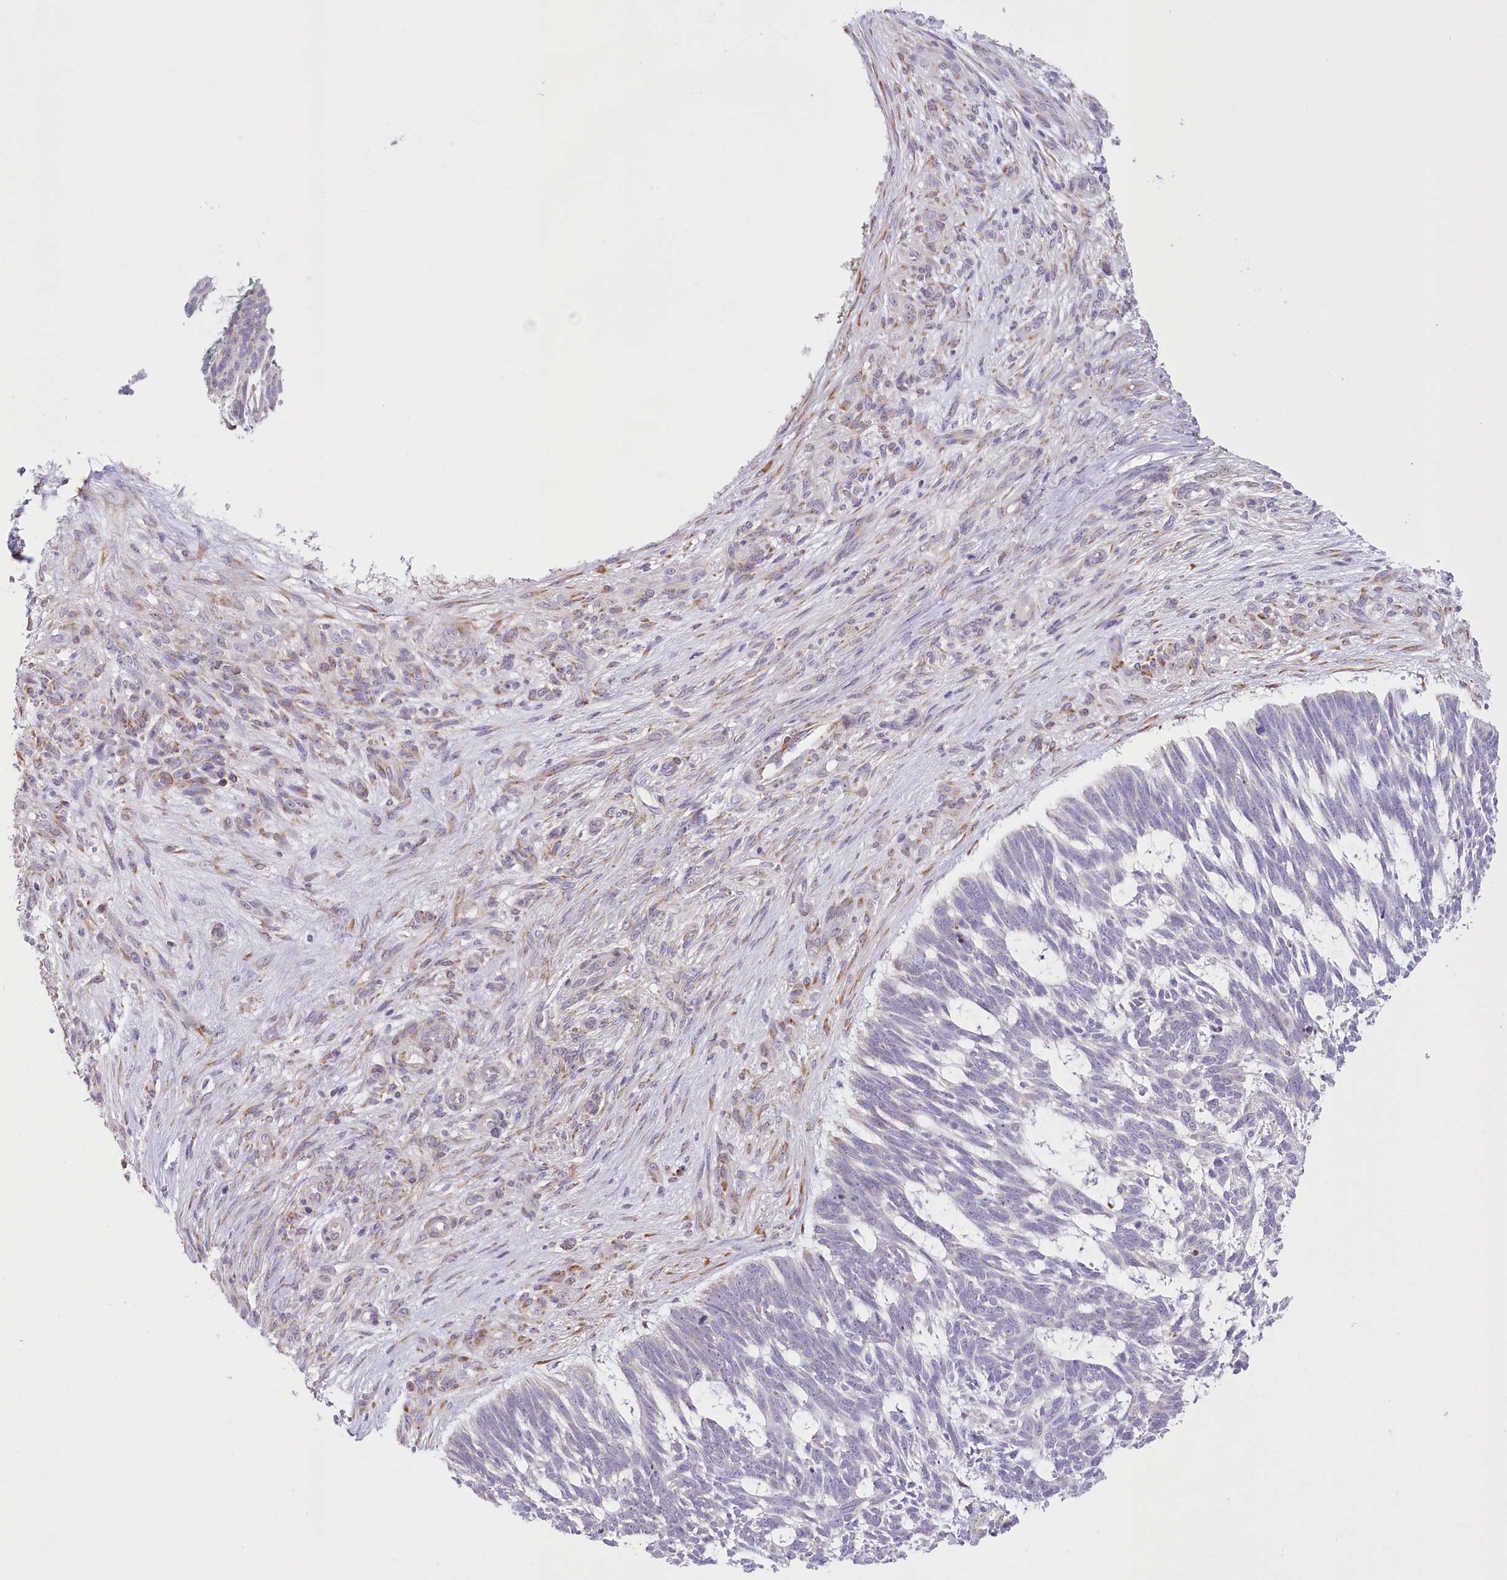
{"staining": {"intensity": "negative", "quantity": "none", "location": "none"}, "tissue": "skin cancer", "cell_type": "Tumor cells", "image_type": "cancer", "snomed": [{"axis": "morphology", "description": "Basal cell carcinoma"}, {"axis": "topography", "description": "Skin"}], "caption": "Immunohistochemical staining of human skin cancer exhibits no significant positivity in tumor cells. The staining is performed using DAB (3,3'-diaminobenzidine) brown chromogen with nuclei counter-stained in using hematoxylin.", "gene": "NCKAP5", "patient": {"sex": "male", "age": 88}}